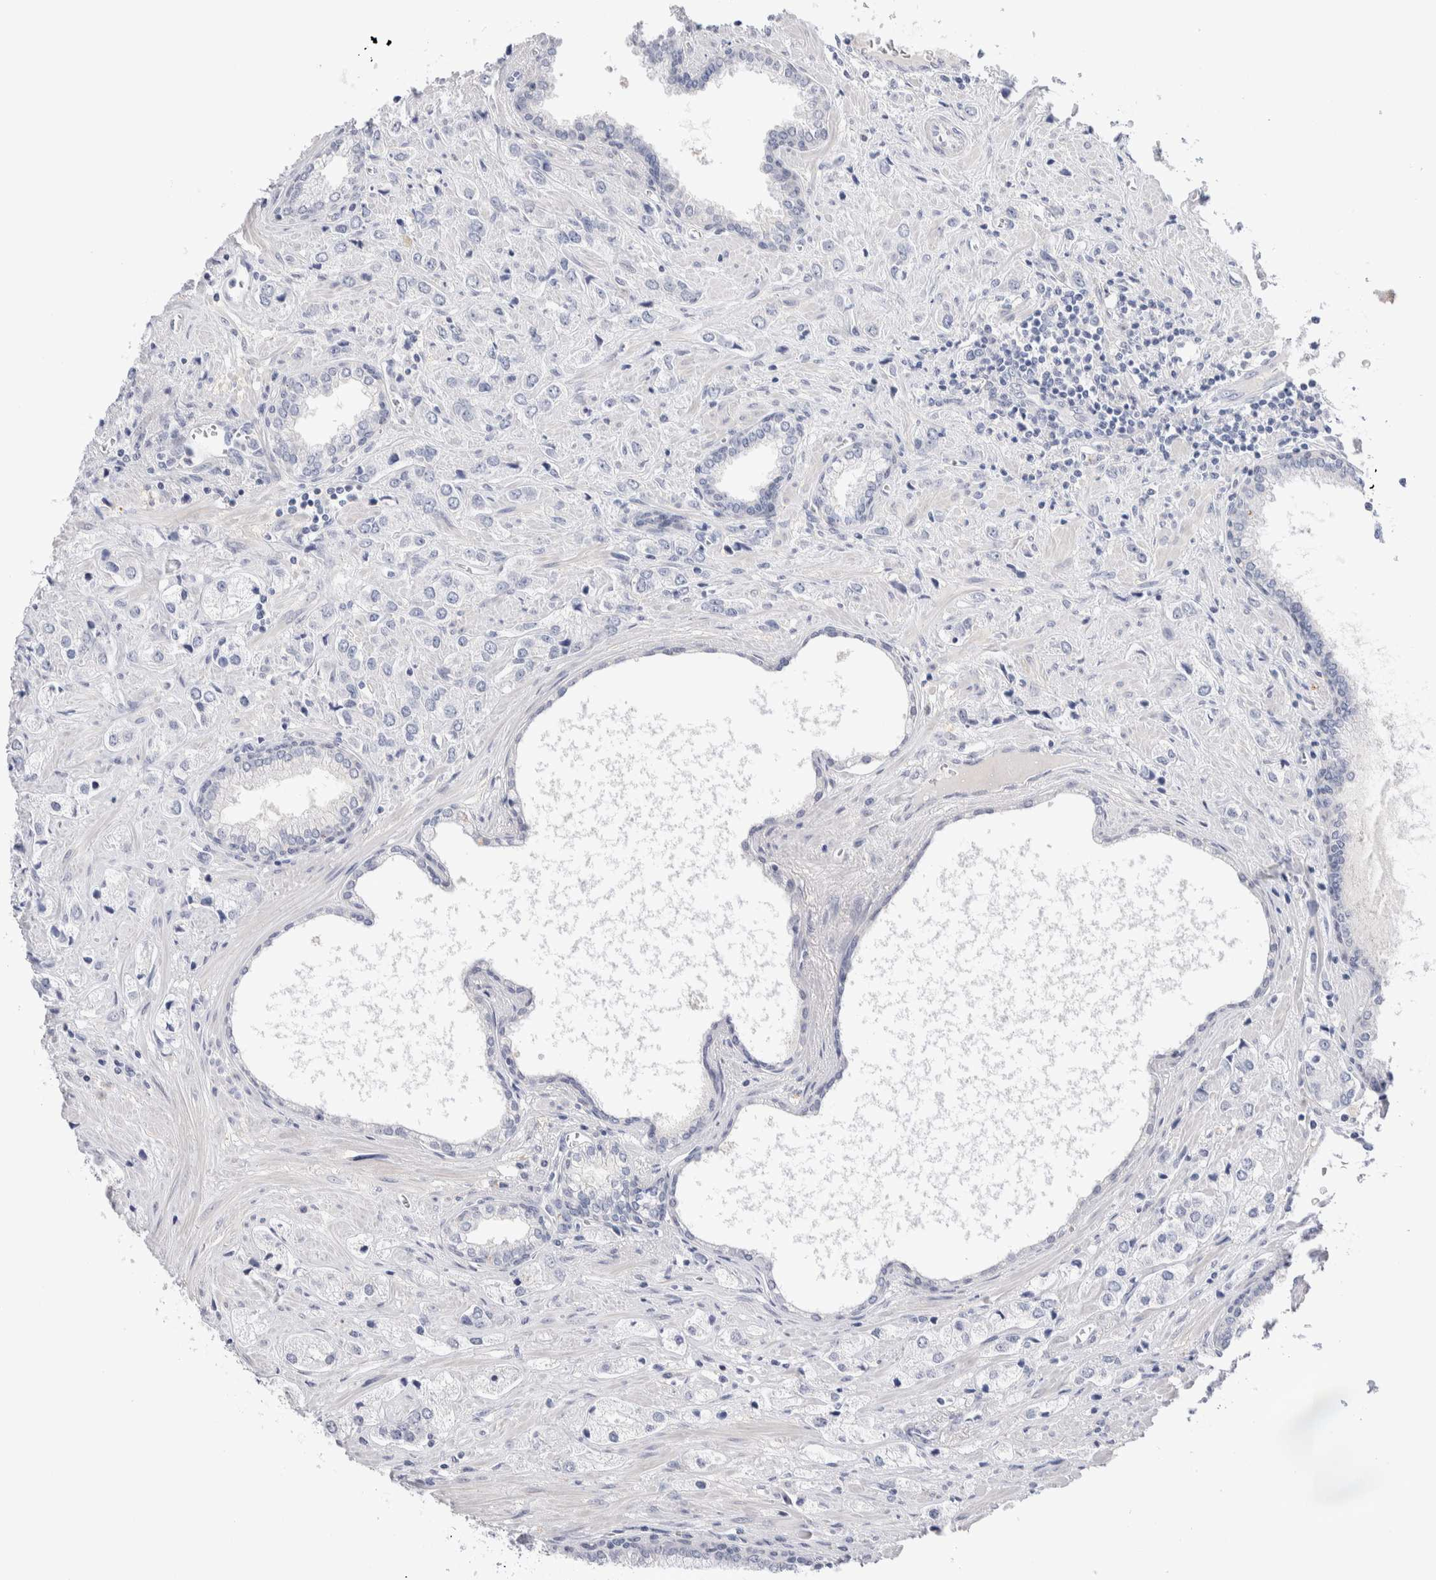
{"staining": {"intensity": "negative", "quantity": "none", "location": "none"}, "tissue": "prostate cancer", "cell_type": "Tumor cells", "image_type": "cancer", "snomed": [{"axis": "morphology", "description": "Adenocarcinoma, High grade"}, {"axis": "topography", "description": "Prostate"}], "caption": "DAB immunohistochemical staining of prostate cancer shows no significant expression in tumor cells. The staining was performed using DAB (3,3'-diaminobenzidine) to visualize the protein expression in brown, while the nuclei were stained in blue with hematoxylin (Magnification: 20x).", "gene": "DNAJB6", "patient": {"sex": "male", "age": 66}}